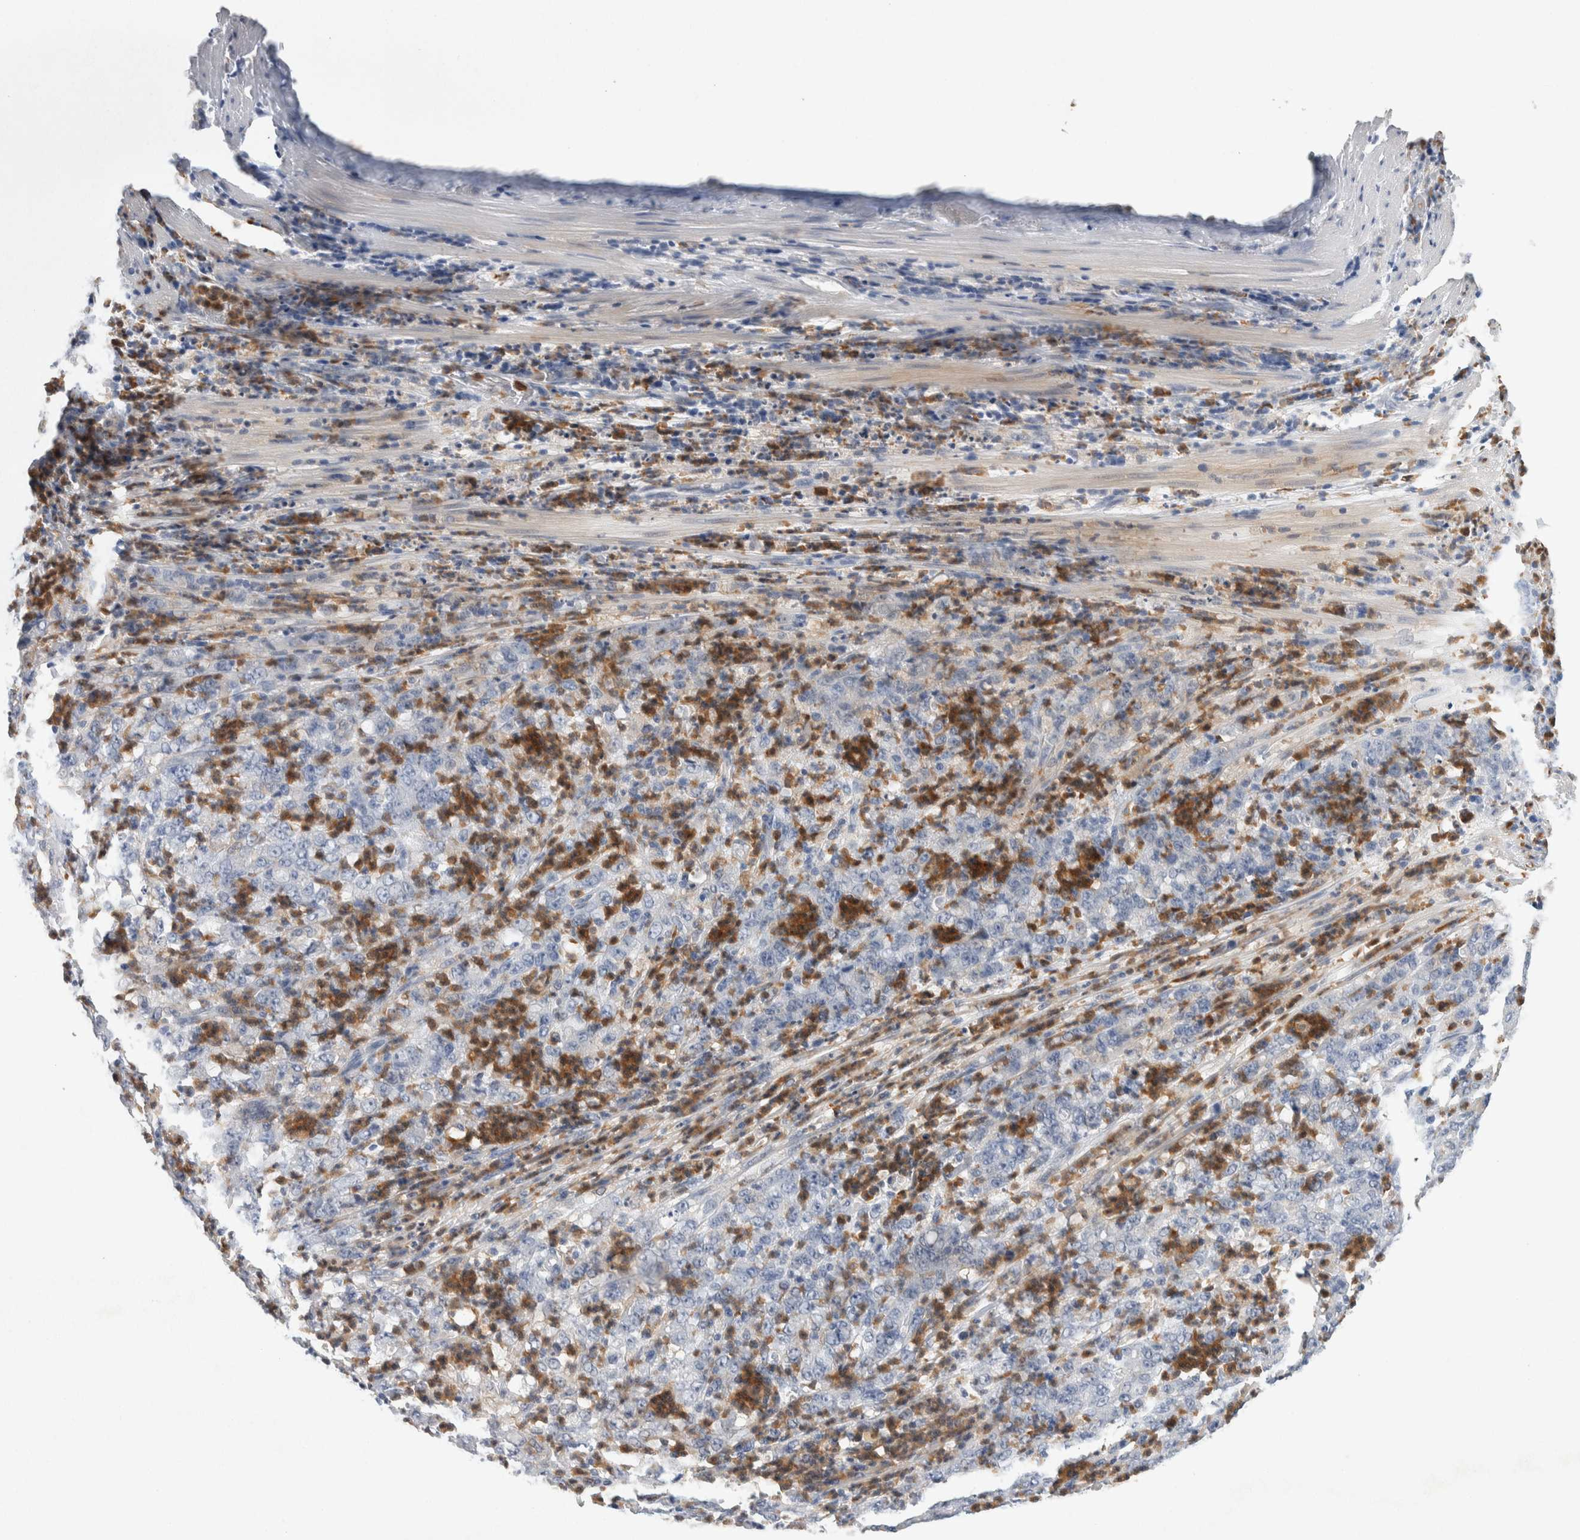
{"staining": {"intensity": "negative", "quantity": "none", "location": "none"}, "tissue": "stomach cancer", "cell_type": "Tumor cells", "image_type": "cancer", "snomed": [{"axis": "morphology", "description": "Adenocarcinoma, NOS"}, {"axis": "topography", "description": "Stomach, lower"}], "caption": "Immunohistochemistry image of neoplastic tissue: human stomach cancer (adenocarcinoma) stained with DAB (3,3'-diaminobenzidine) demonstrates no significant protein expression in tumor cells.", "gene": "NCF2", "patient": {"sex": "female", "age": 71}}